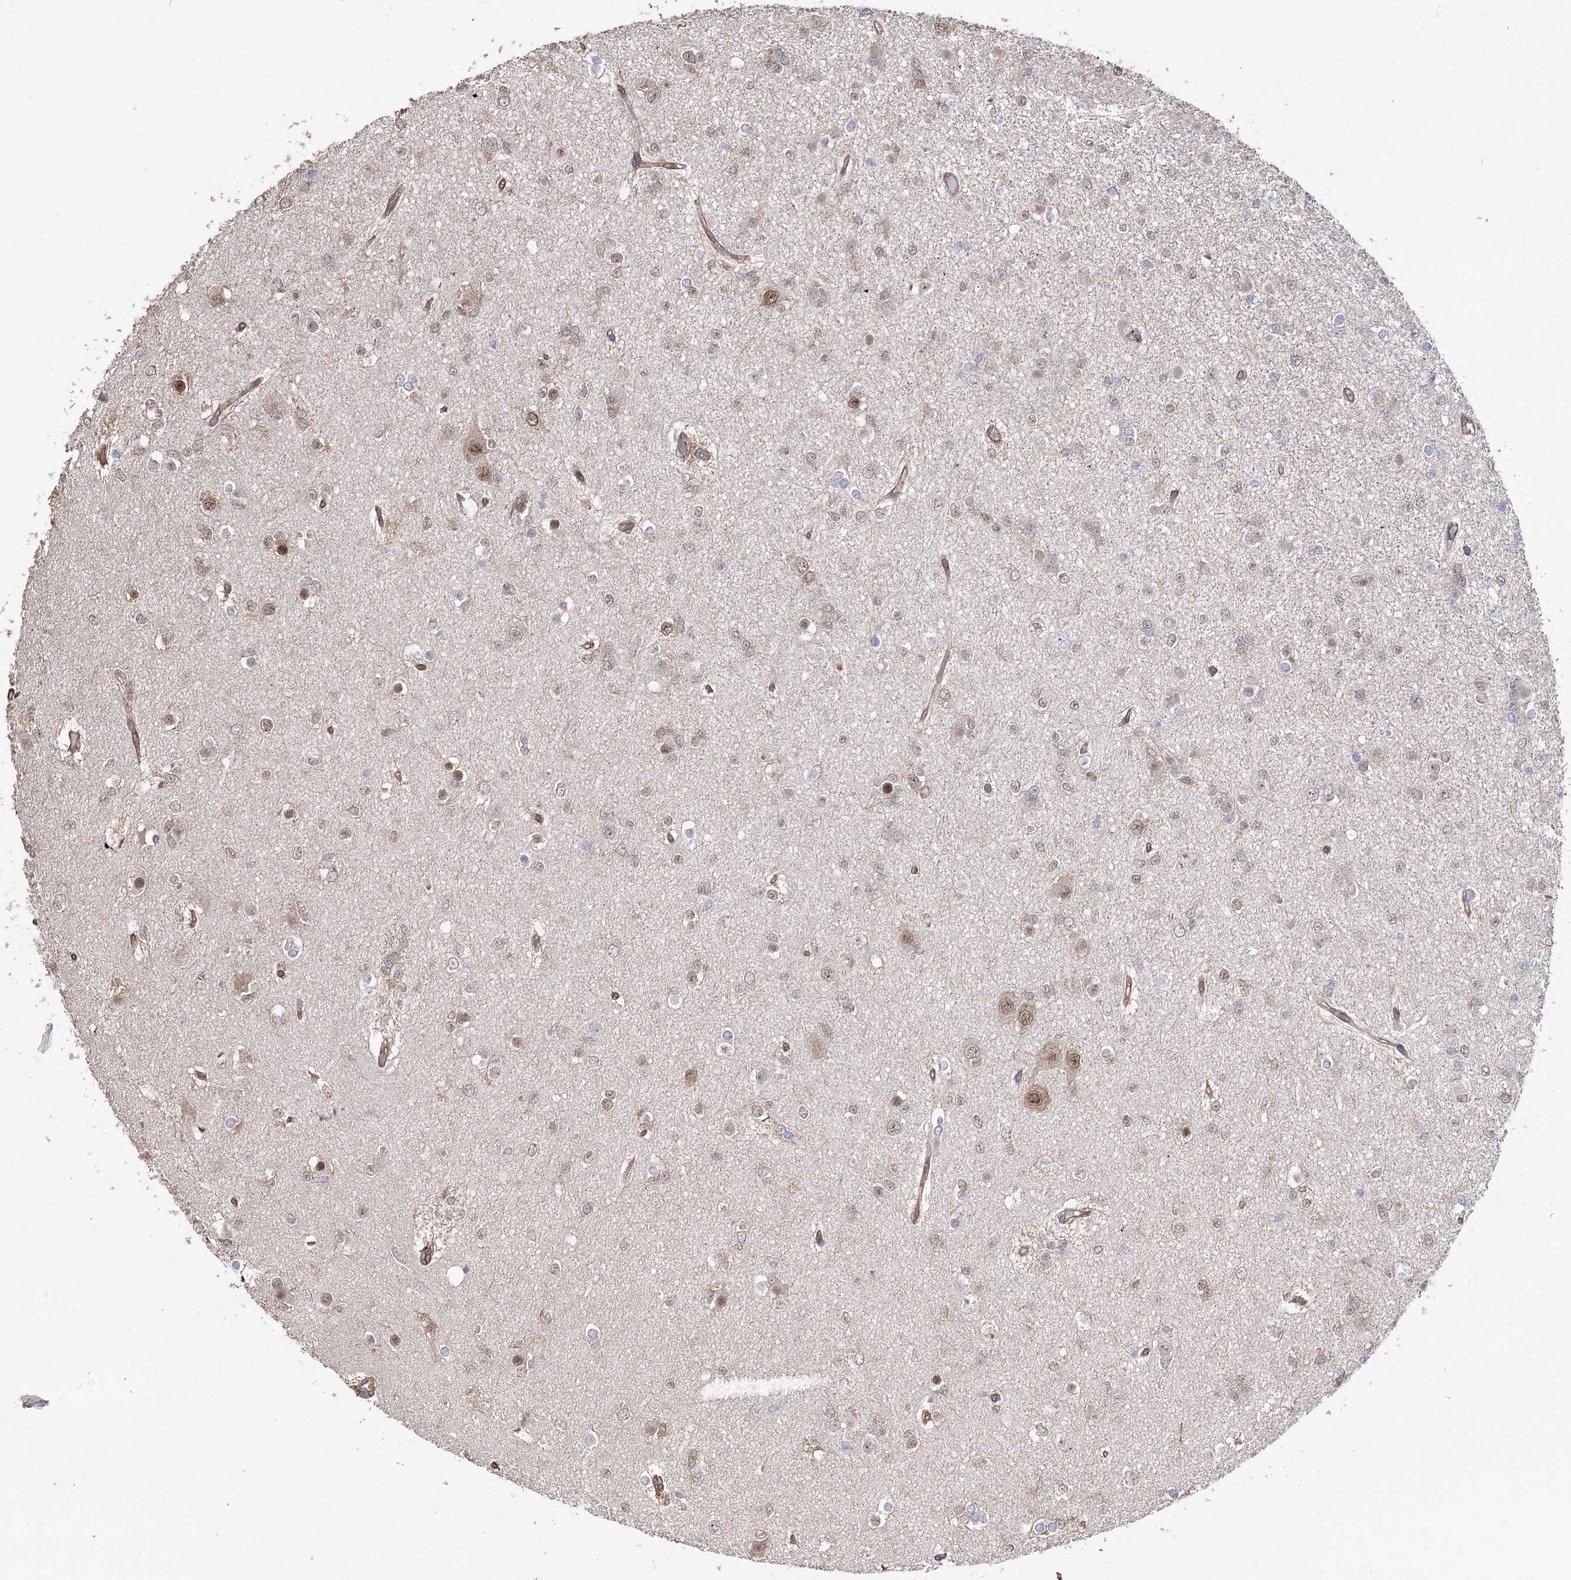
{"staining": {"intensity": "weak", "quantity": "25%-75%", "location": "nuclear"}, "tissue": "glioma", "cell_type": "Tumor cells", "image_type": "cancer", "snomed": [{"axis": "morphology", "description": "Glioma, malignant, Low grade"}, {"axis": "topography", "description": "Brain"}], "caption": "The photomicrograph reveals staining of malignant low-grade glioma, revealing weak nuclear protein staining (brown color) within tumor cells. The protein is shown in brown color, while the nuclei are stained blue.", "gene": "FAM13B", "patient": {"sex": "female", "age": 22}}